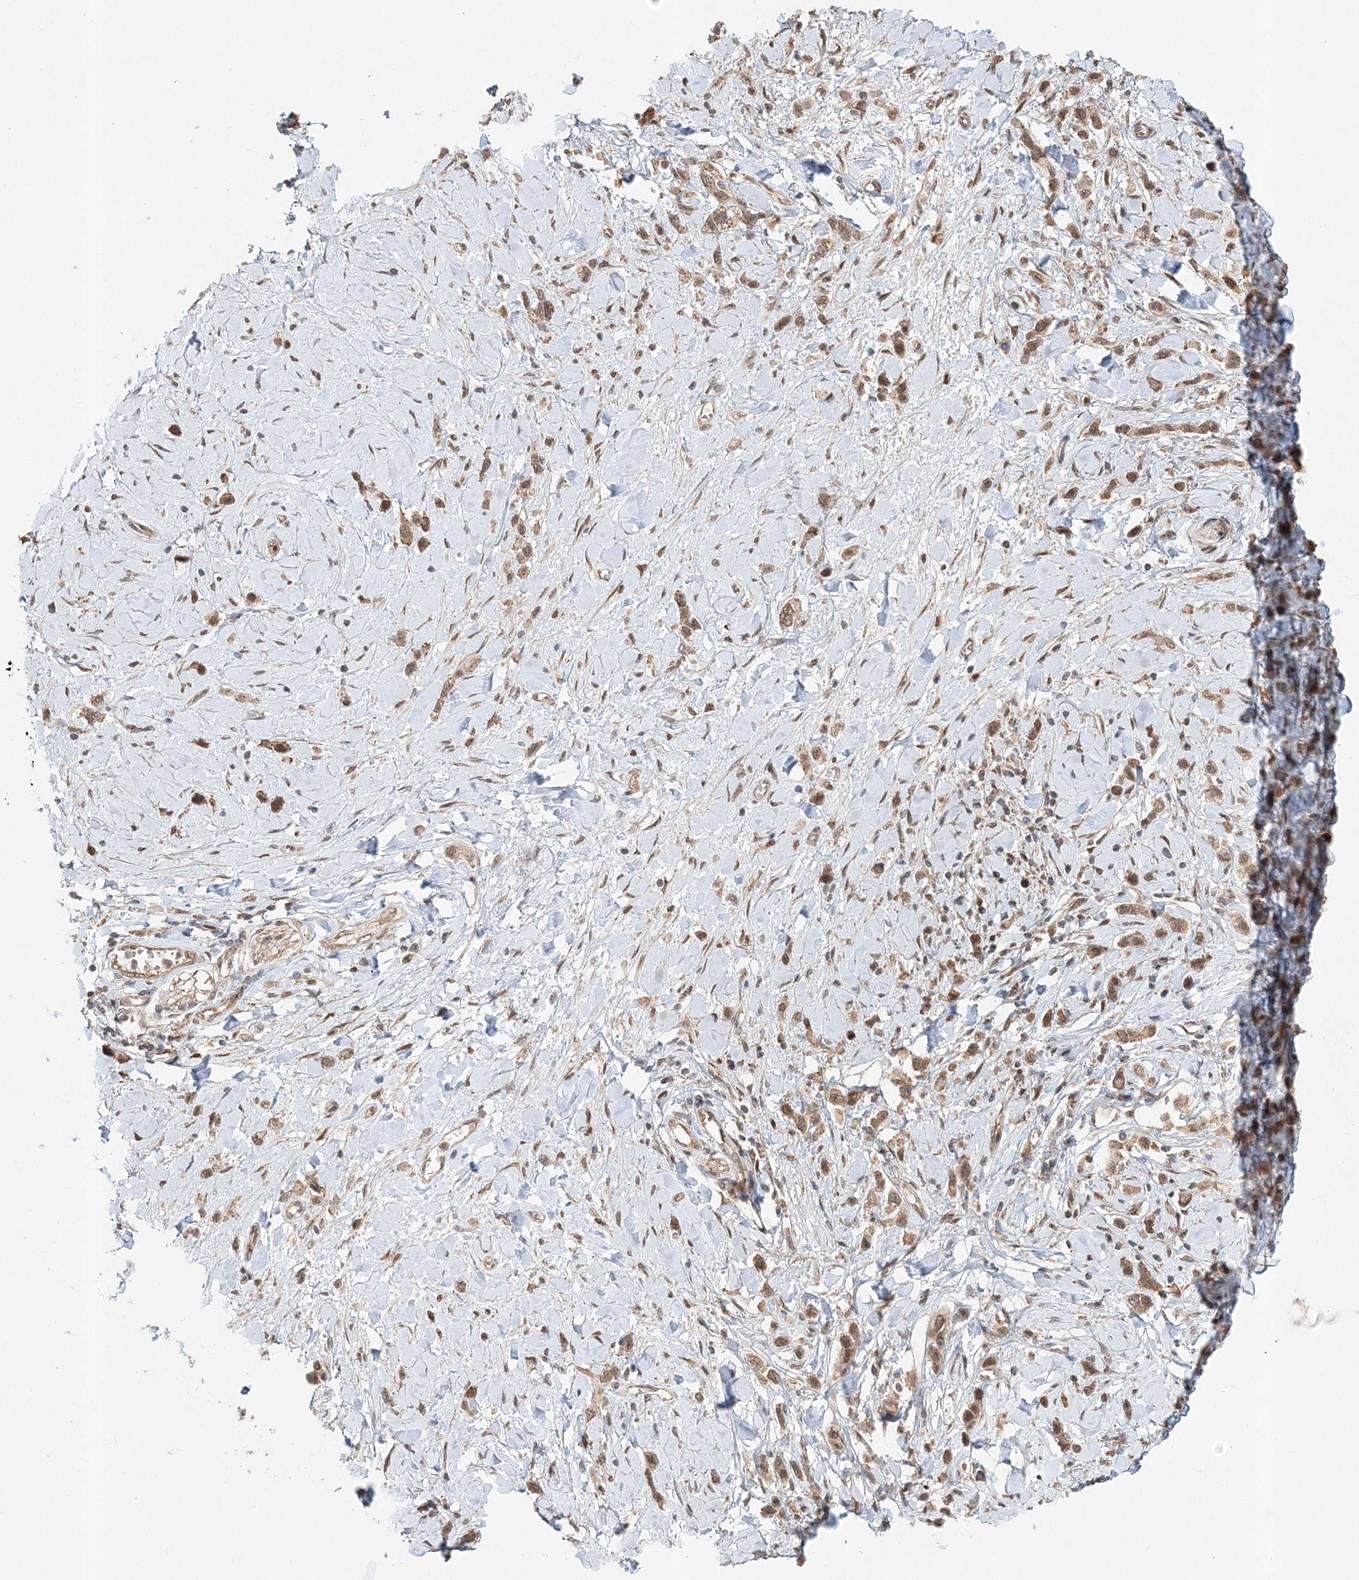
{"staining": {"intensity": "moderate", "quantity": ">75%", "location": "cytoplasmic/membranous,nuclear"}, "tissue": "stomach cancer", "cell_type": "Tumor cells", "image_type": "cancer", "snomed": [{"axis": "morphology", "description": "Normal tissue, NOS"}, {"axis": "morphology", "description": "Adenocarcinoma, NOS"}, {"axis": "topography", "description": "Stomach, upper"}, {"axis": "topography", "description": "Stomach"}], "caption": "Moderate cytoplasmic/membranous and nuclear protein expression is appreciated in approximately >75% of tumor cells in stomach adenocarcinoma.", "gene": "PSMD6", "patient": {"sex": "female", "age": 65}}